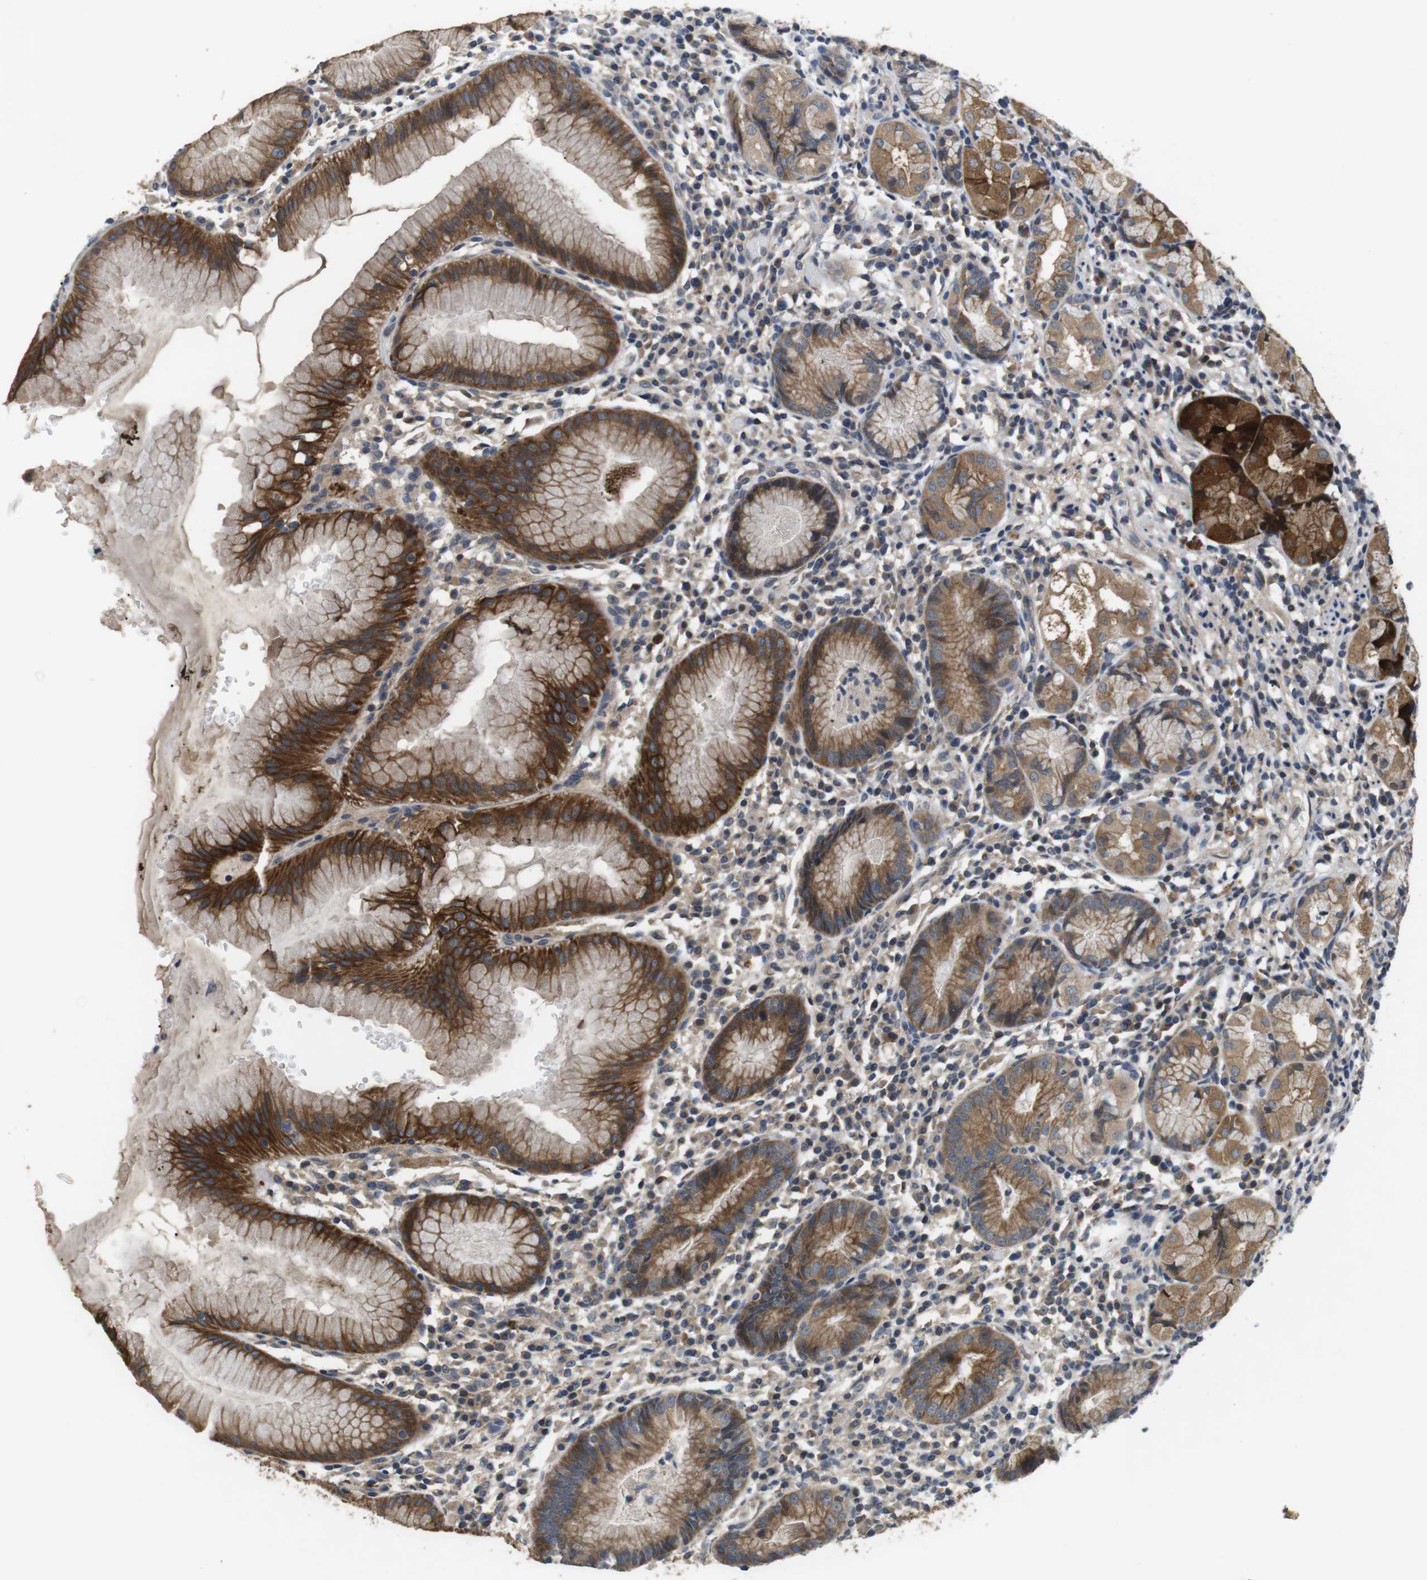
{"staining": {"intensity": "strong", "quantity": ">75%", "location": "cytoplasmic/membranous"}, "tissue": "stomach", "cell_type": "Glandular cells", "image_type": "normal", "snomed": [{"axis": "morphology", "description": "Normal tissue, NOS"}, {"axis": "topography", "description": "Stomach"}, {"axis": "topography", "description": "Stomach, lower"}], "caption": "Immunohistochemistry (IHC) micrograph of benign stomach stained for a protein (brown), which reveals high levels of strong cytoplasmic/membranous positivity in approximately >75% of glandular cells.", "gene": "ADGRL3", "patient": {"sex": "female", "age": 75}}